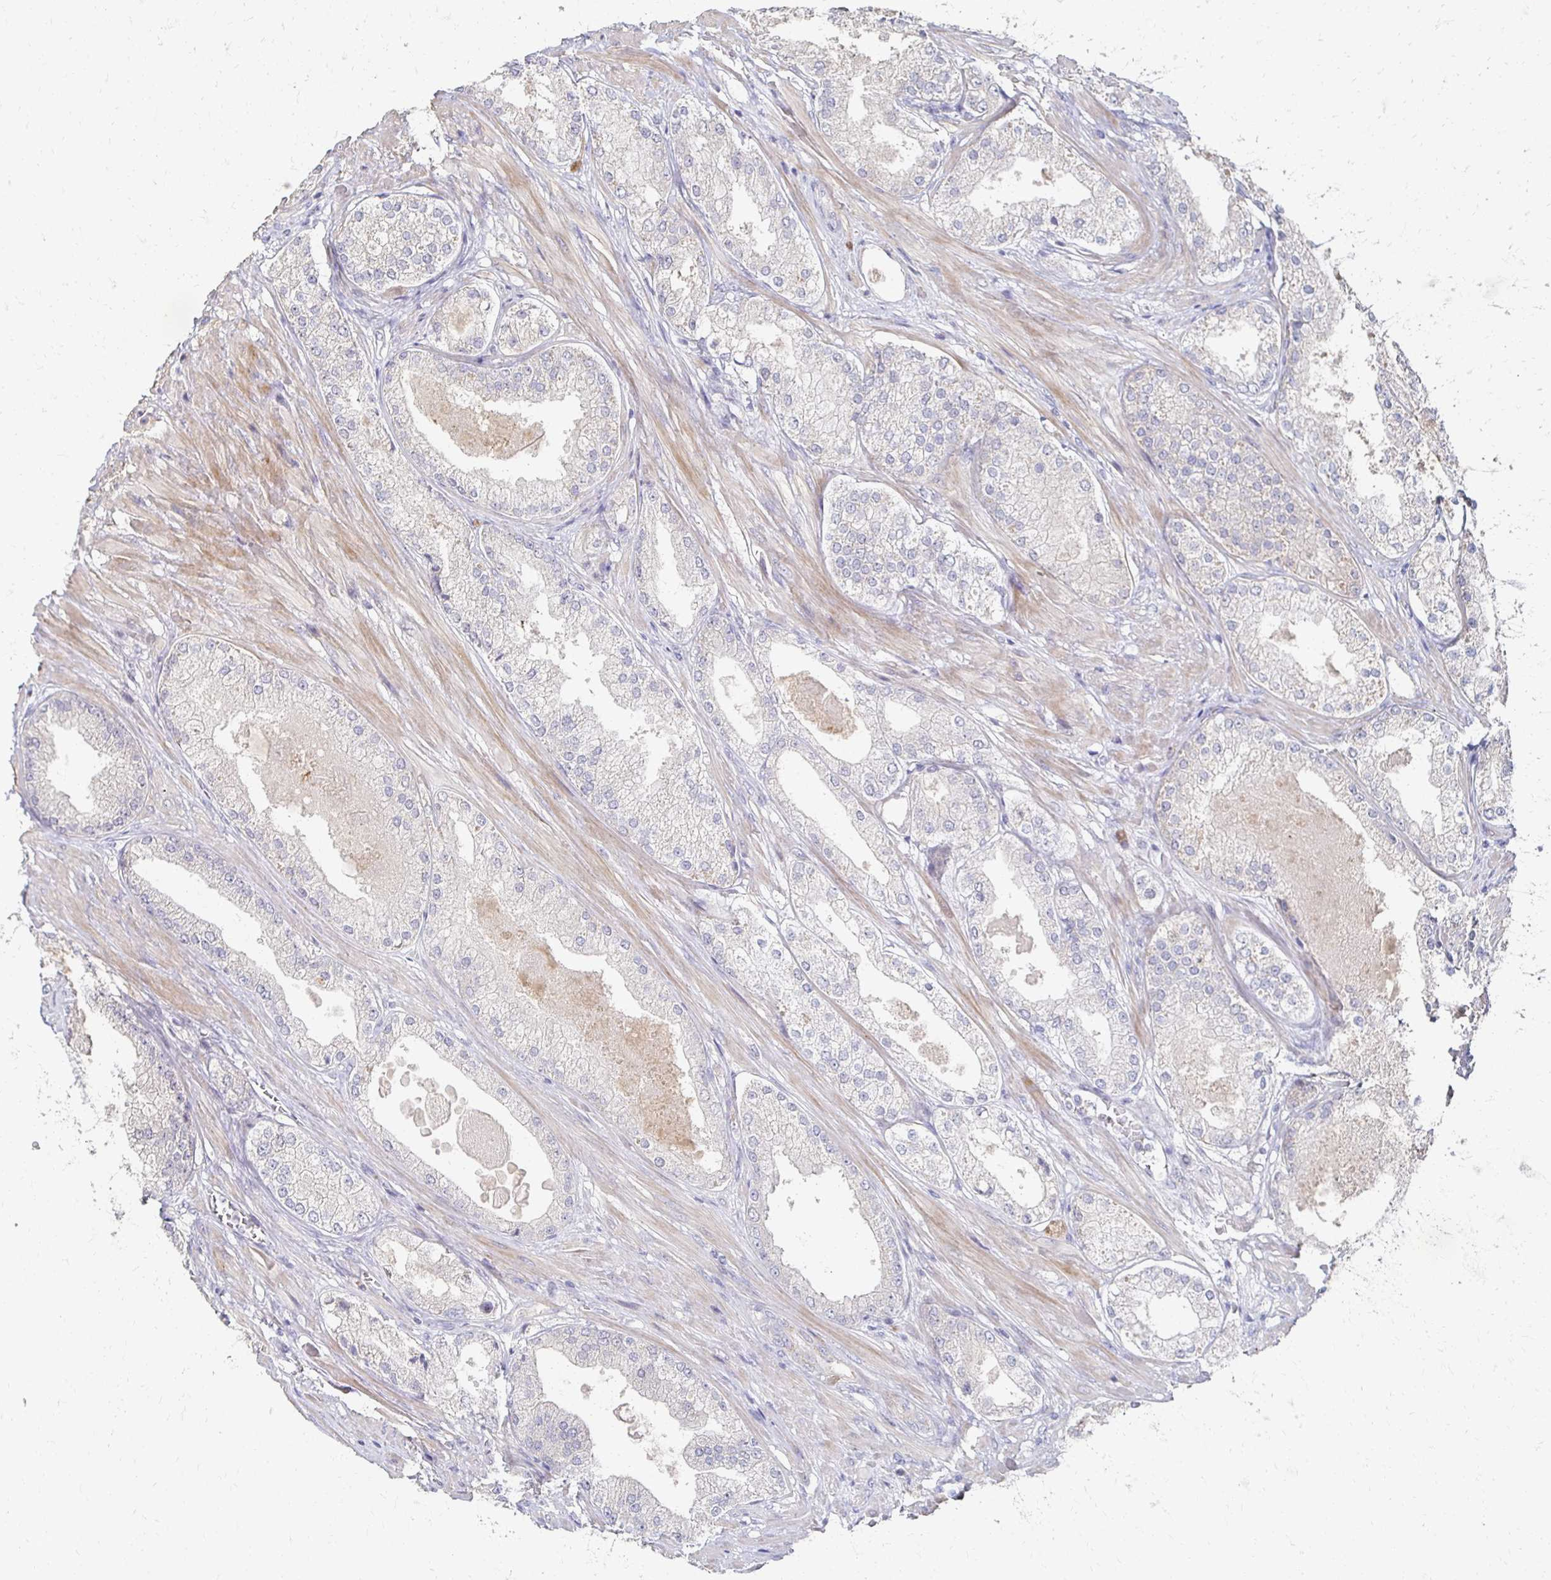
{"staining": {"intensity": "negative", "quantity": "none", "location": "none"}, "tissue": "prostate cancer", "cell_type": "Tumor cells", "image_type": "cancer", "snomed": [{"axis": "morphology", "description": "Adenocarcinoma, Low grade"}, {"axis": "topography", "description": "Prostate"}], "caption": "Human prostate adenocarcinoma (low-grade) stained for a protein using immunohistochemistry reveals no expression in tumor cells.", "gene": "ZNF727", "patient": {"sex": "male", "age": 68}}